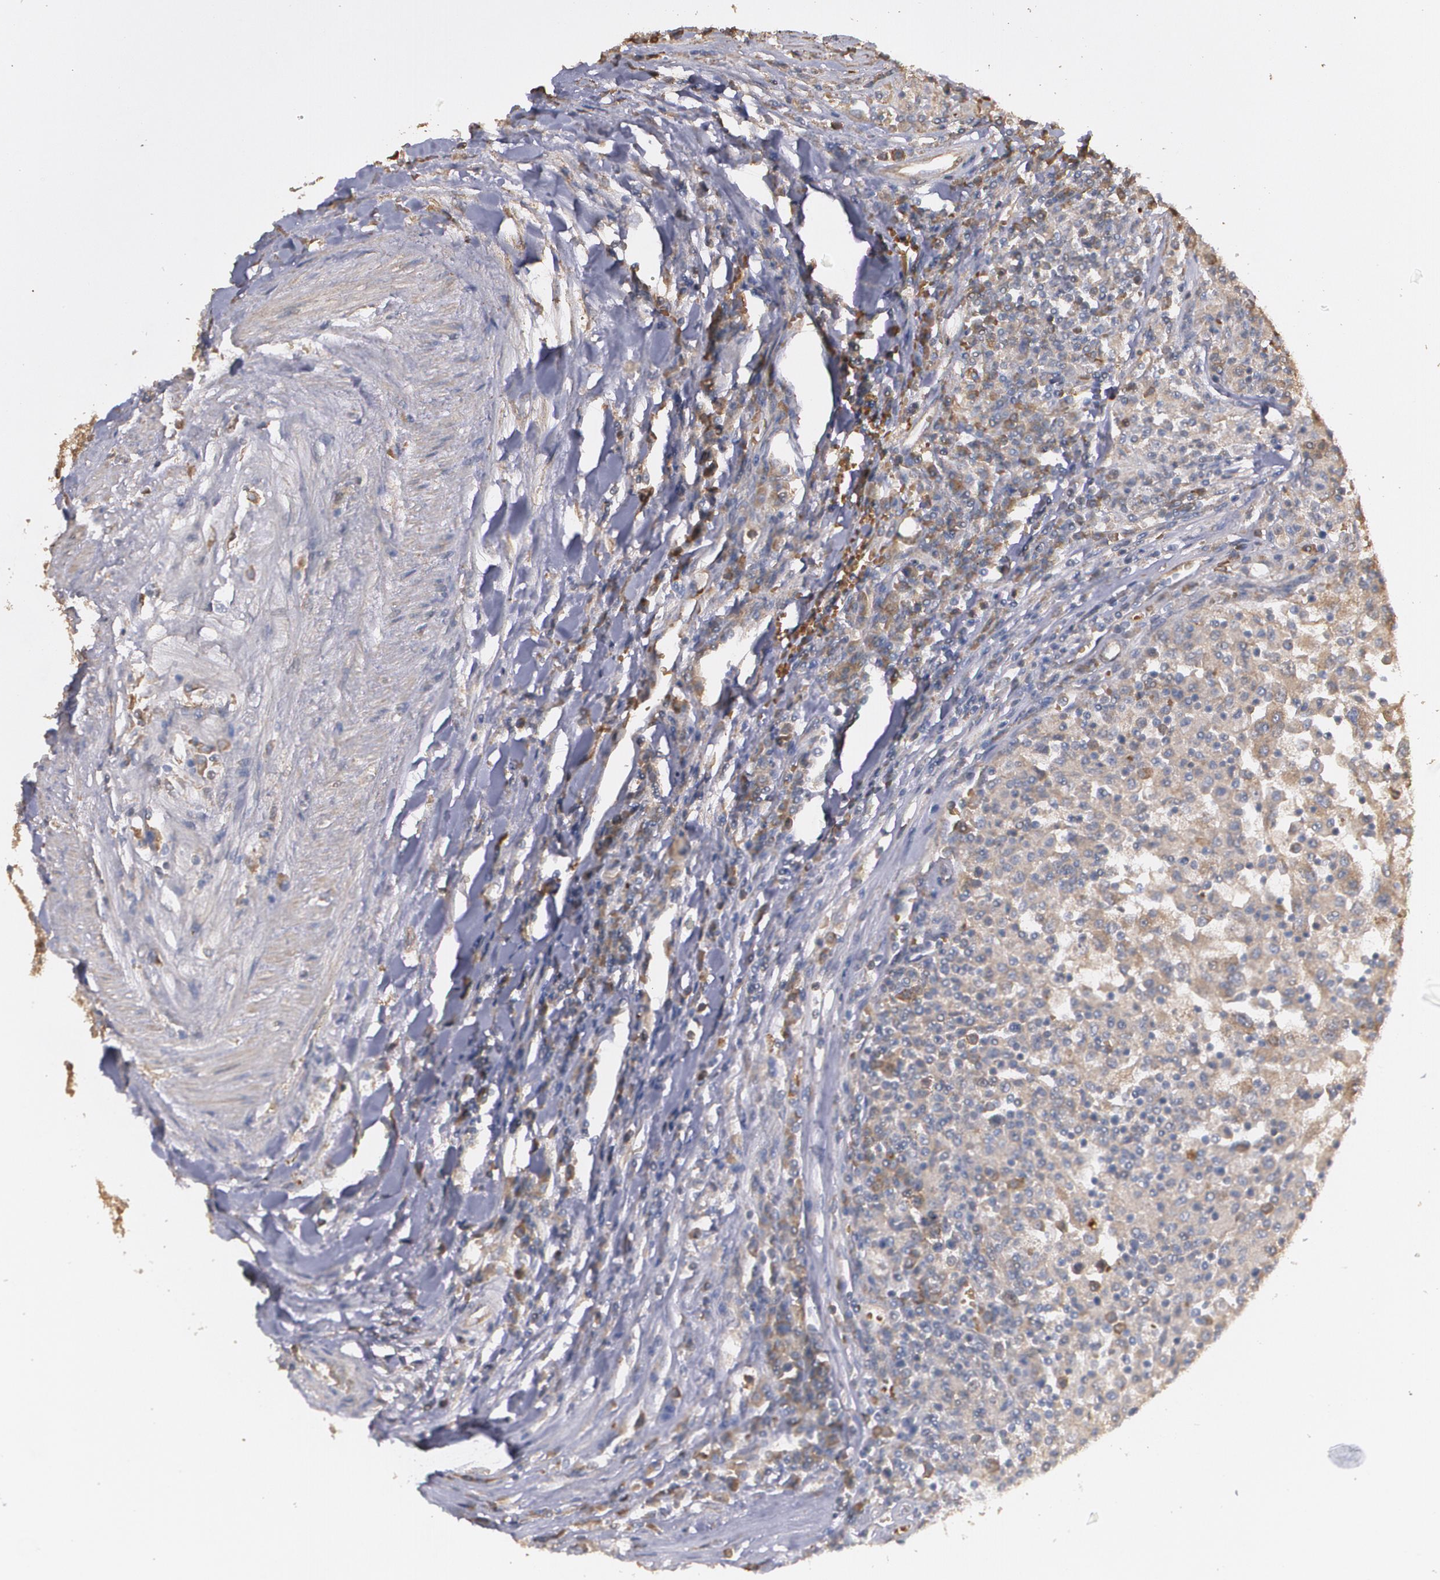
{"staining": {"intensity": "weak", "quantity": ">75%", "location": "cytoplasmic/membranous"}, "tissue": "renal cancer", "cell_type": "Tumor cells", "image_type": "cancer", "snomed": [{"axis": "morphology", "description": "Normal tissue, NOS"}, {"axis": "morphology", "description": "Adenocarcinoma, NOS"}, {"axis": "topography", "description": "Kidney"}], "caption": "DAB immunohistochemical staining of human renal adenocarcinoma demonstrates weak cytoplasmic/membranous protein staining in about >75% of tumor cells.", "gene": "PON1", "patient": {"sex": "male", "age": 71}}